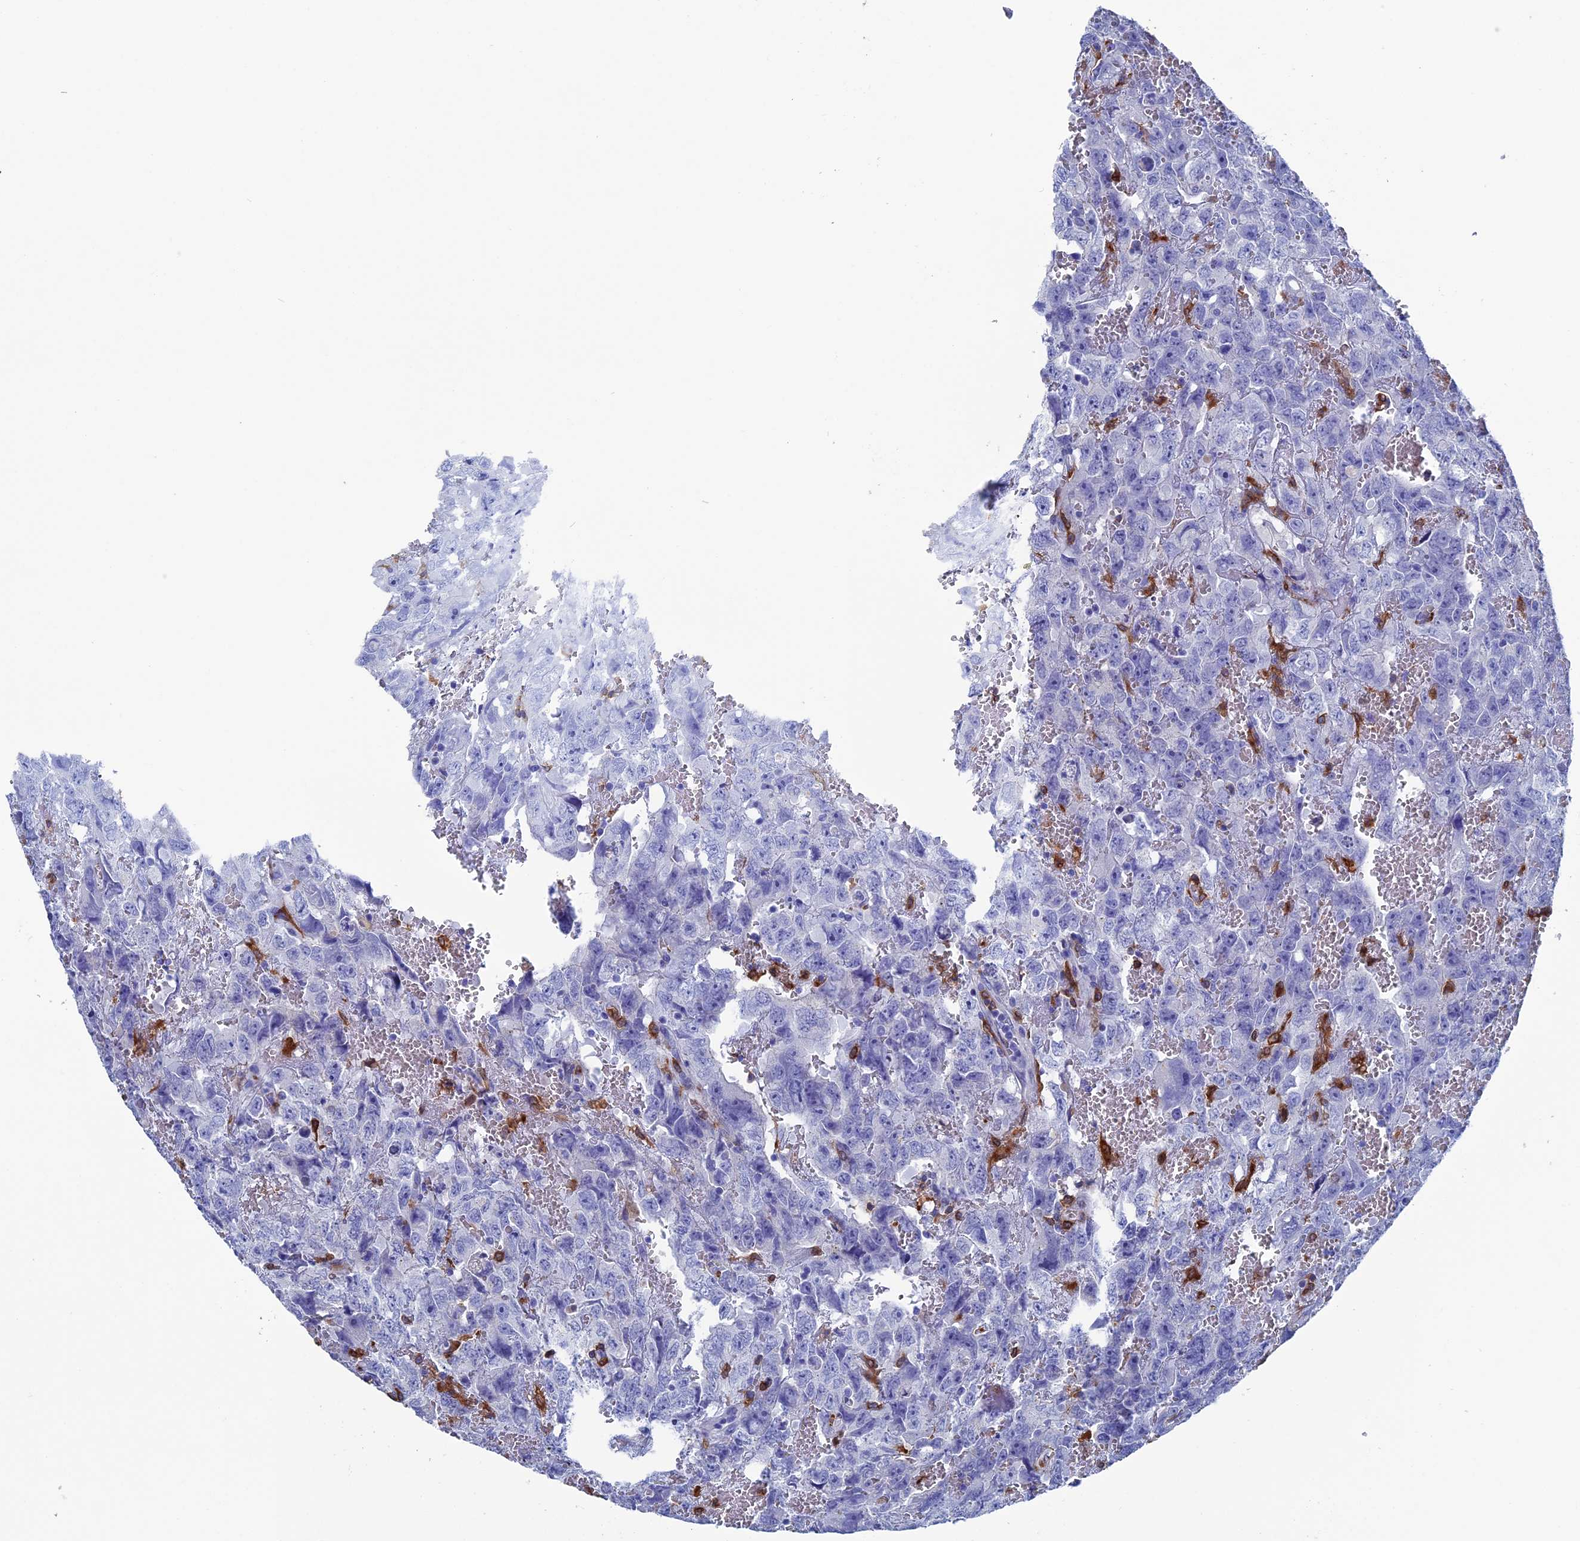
{"staining": {"intensity": "negative", "quantity": "none", "location": "none"}, "tissue": "testis cancer", "cell_type": "Tumor cells", "image_type": "cancer", "snomed": [{"axis": "morphology", "description": "Carcinoma, Embryonal, NOS"}, {"axis": "topography", "description": "Testis"}], "caption": "IHC photomicrograph of neoplastic tissue: embryonal carcinoma (testis) stained with DAB shows no significant protein staining in tumor cells.", "gene": "TYROBP", "patient": {"sex": "male", "age": 45}}